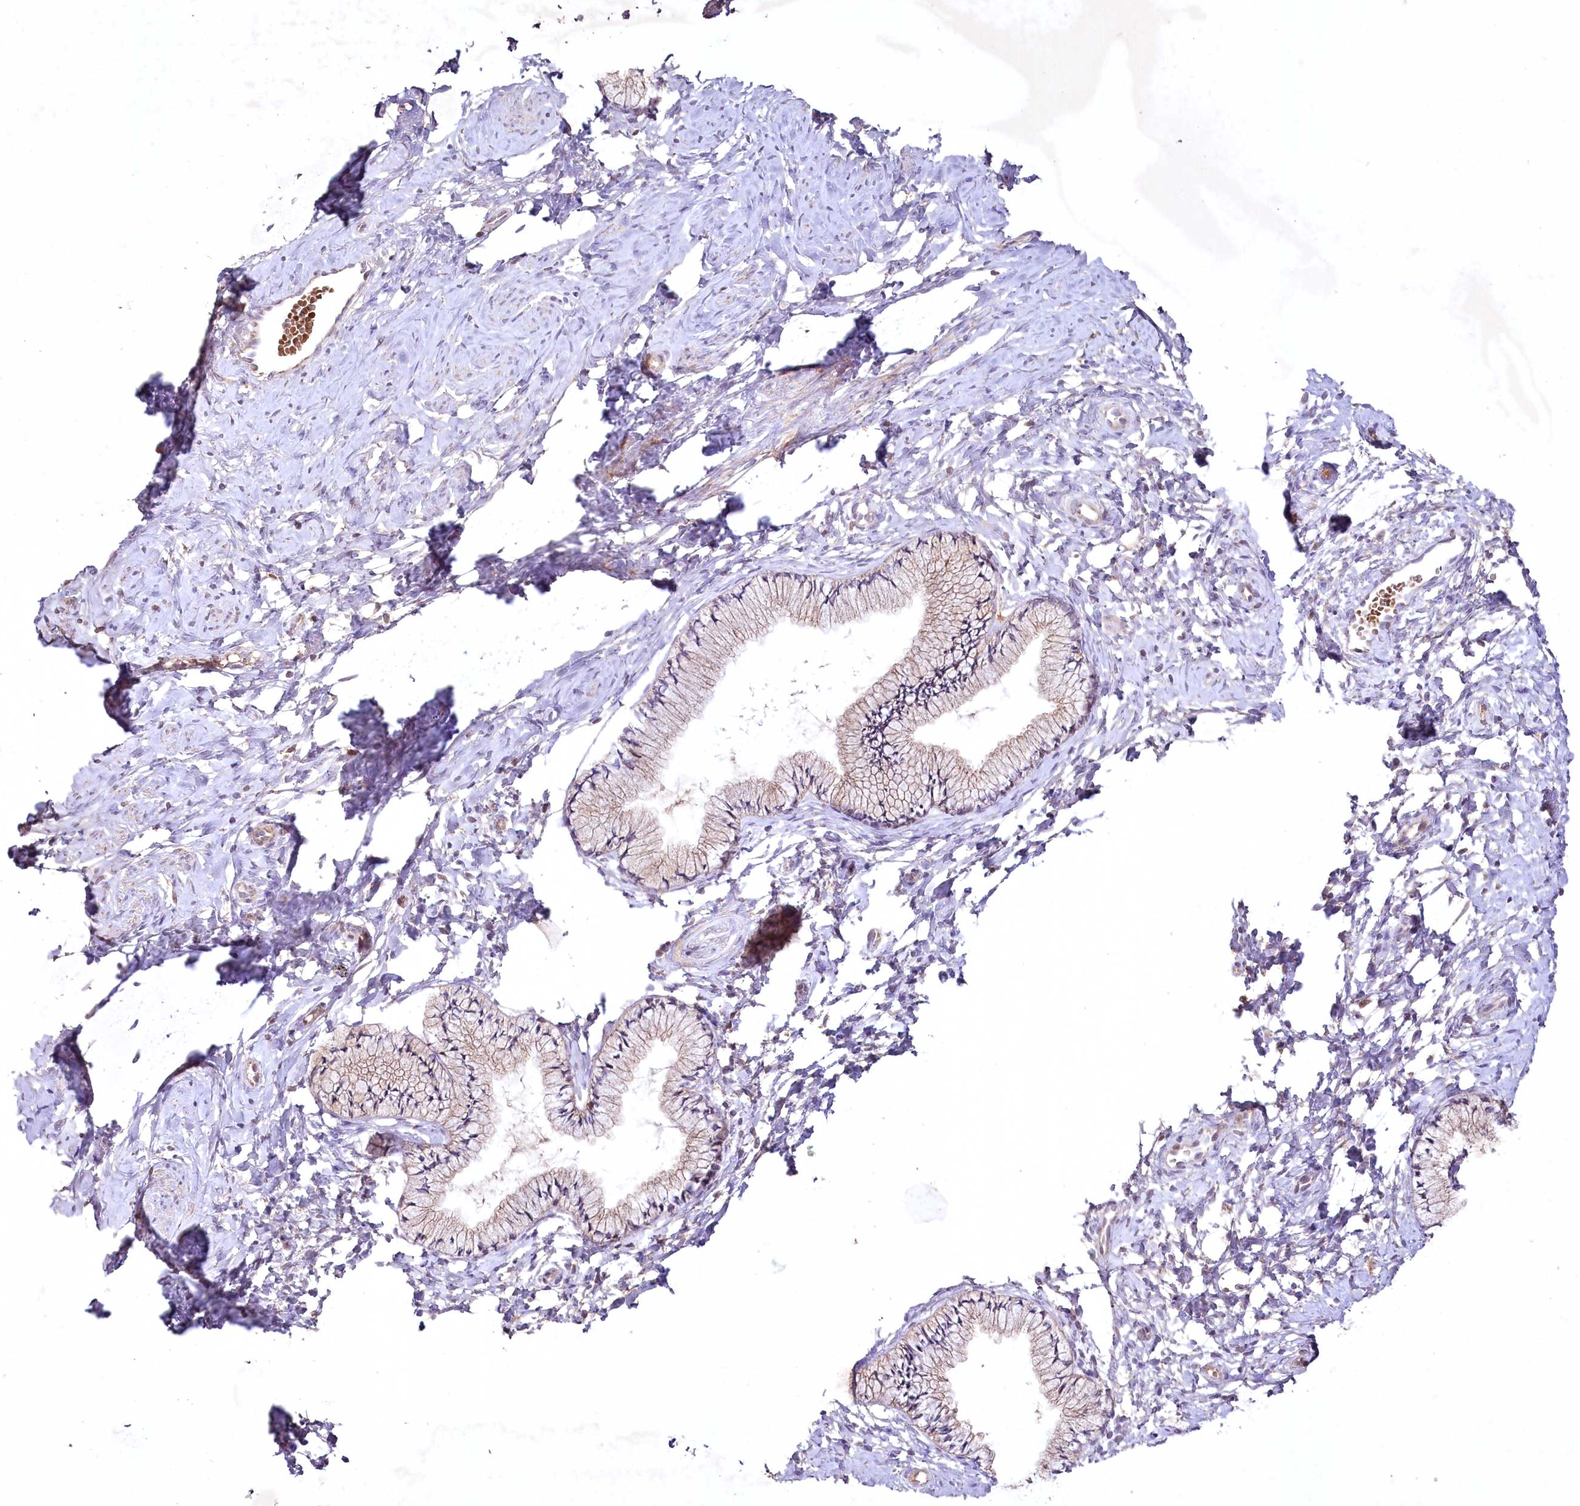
{"staining": {"intensity": "weak", "quantity": ">75%", "location": "cytoplasmic/membranous"}, "tissue": "cervix", "cell_type": "Glandular cells", "image_type": "normal", "snomed": [{"axis": "morphology", "description": "Normal tissue, NOS"}, {"axis": "topography", "description": "Cervix"}], "caption": "The histopathology image exhibits immunohistochemical staining of normal cervix. There is weak cytoplasmic/membranous positivity is present in approximately >75% of glandular cells. (DAB = brown stain, brightfield microscopy at high magnification).", "gene": "MRPL44", "patient": {"sex": "female", "age": 33}}